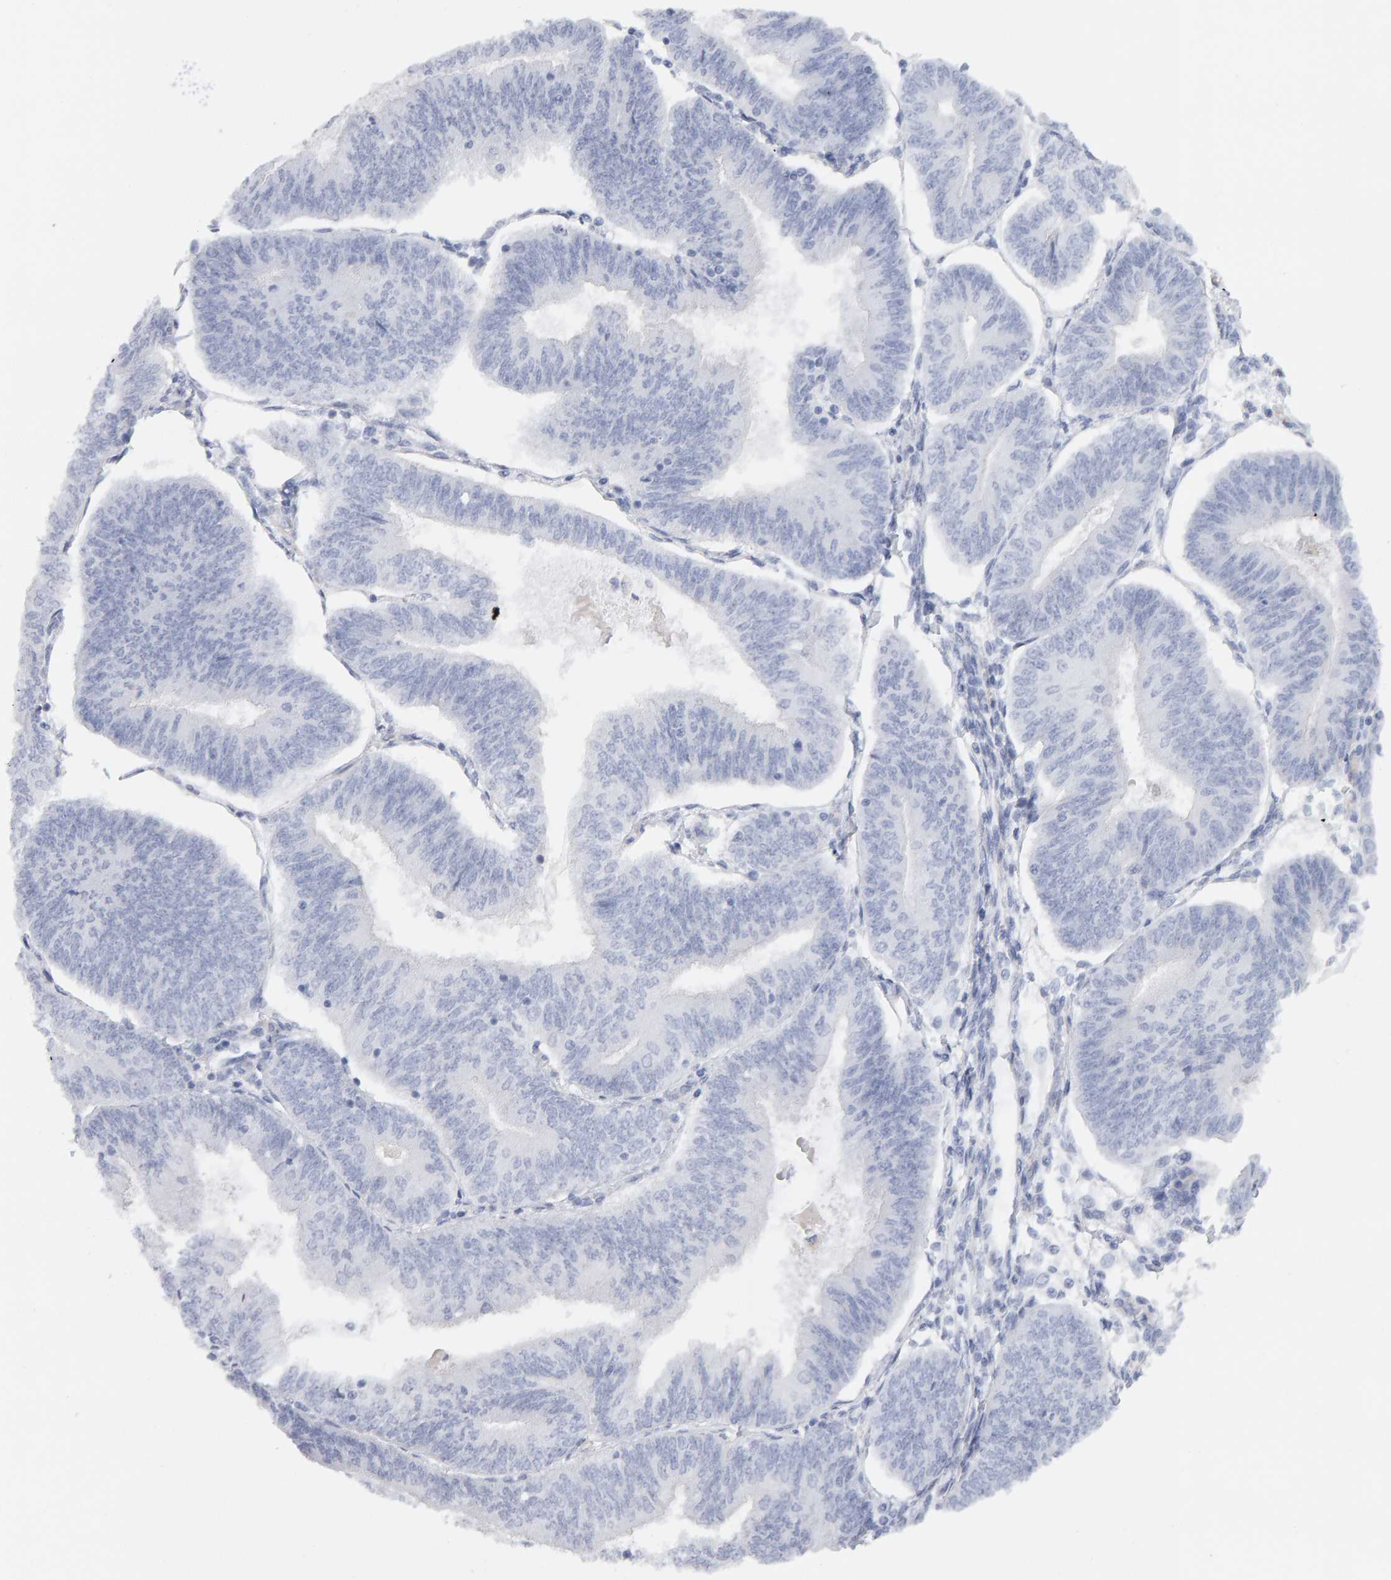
{"staining": {"intensity": "negative", "quantity": "none", "location": "none"}, "tissue": "endometrial cancer", "cell_type": "Tumor cells", "image_type": "cancer", "snomed": [{"axis": "morphology", "description": "Adenocarcinoma, NOS"}, {"axis": "topography", "description": "Endometrium"}], "caption": "An immunohistochemistry photomicrograph of adenocarcinoma (endometrial) is shown. There is no staining in tumor cells of adenocarcinoma (endometrial).", "gene": "METRNL", "patient": {"sex": "female", "age": 58}}